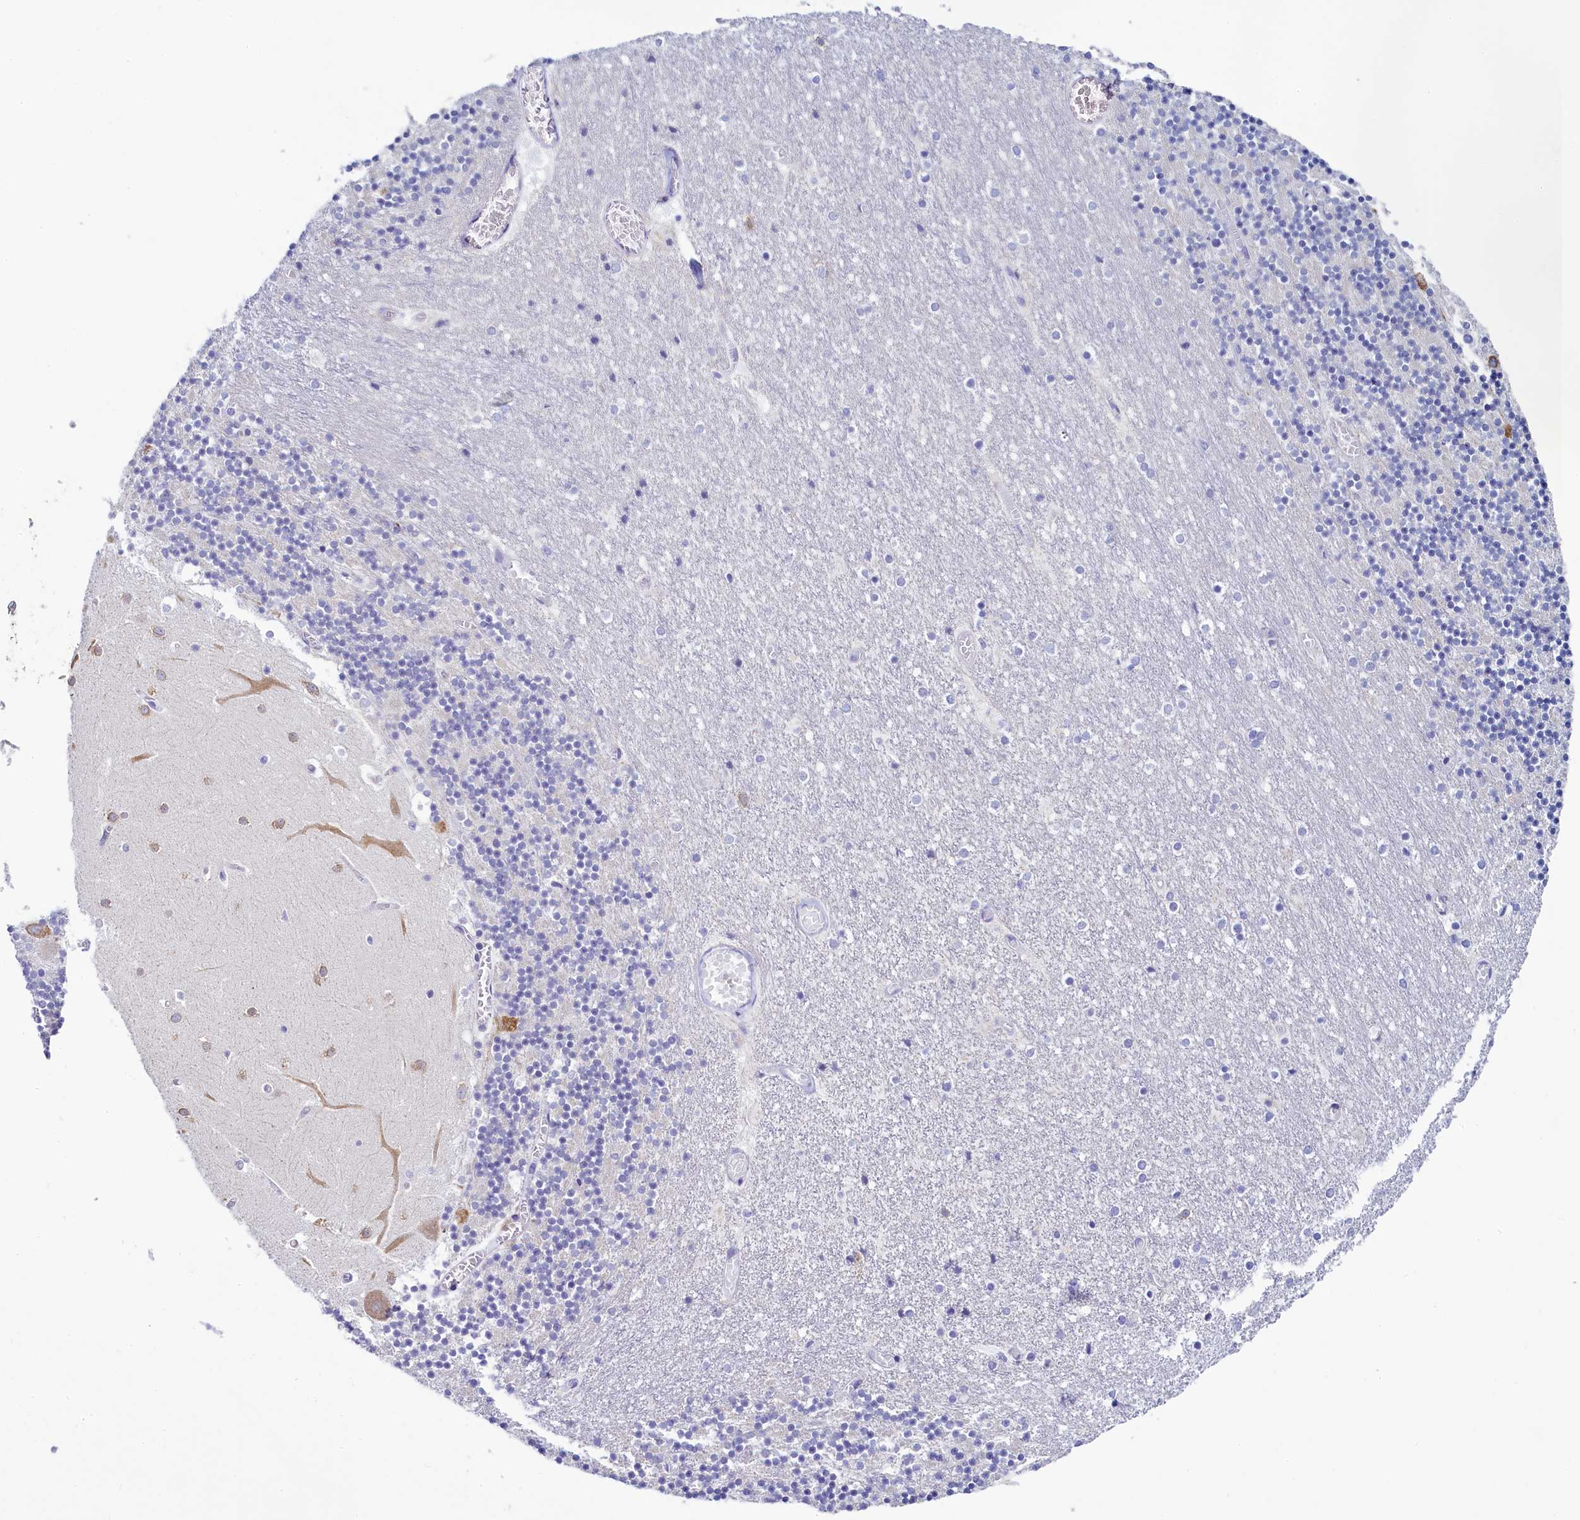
{"staining": {"intensity": "negative", "quantity": "none", "location": "none"}, "tissue": "cerebellum", "cell_type": "Cells in granular layer", "image_type": "normal", "snomed": [{"axis": "morphology", "description": "Normal tissue, NOS"}, {"axis": "topography", "description": "Cerebellum"}], "caption": "Cells in granular layer show no significant protein expression in benign cerebellum. (DAB (3,3'-diaminobenzidine) IHC, high magnification).", "gene": "SKA3", "patient": {"sex": "female", "age": 28}}